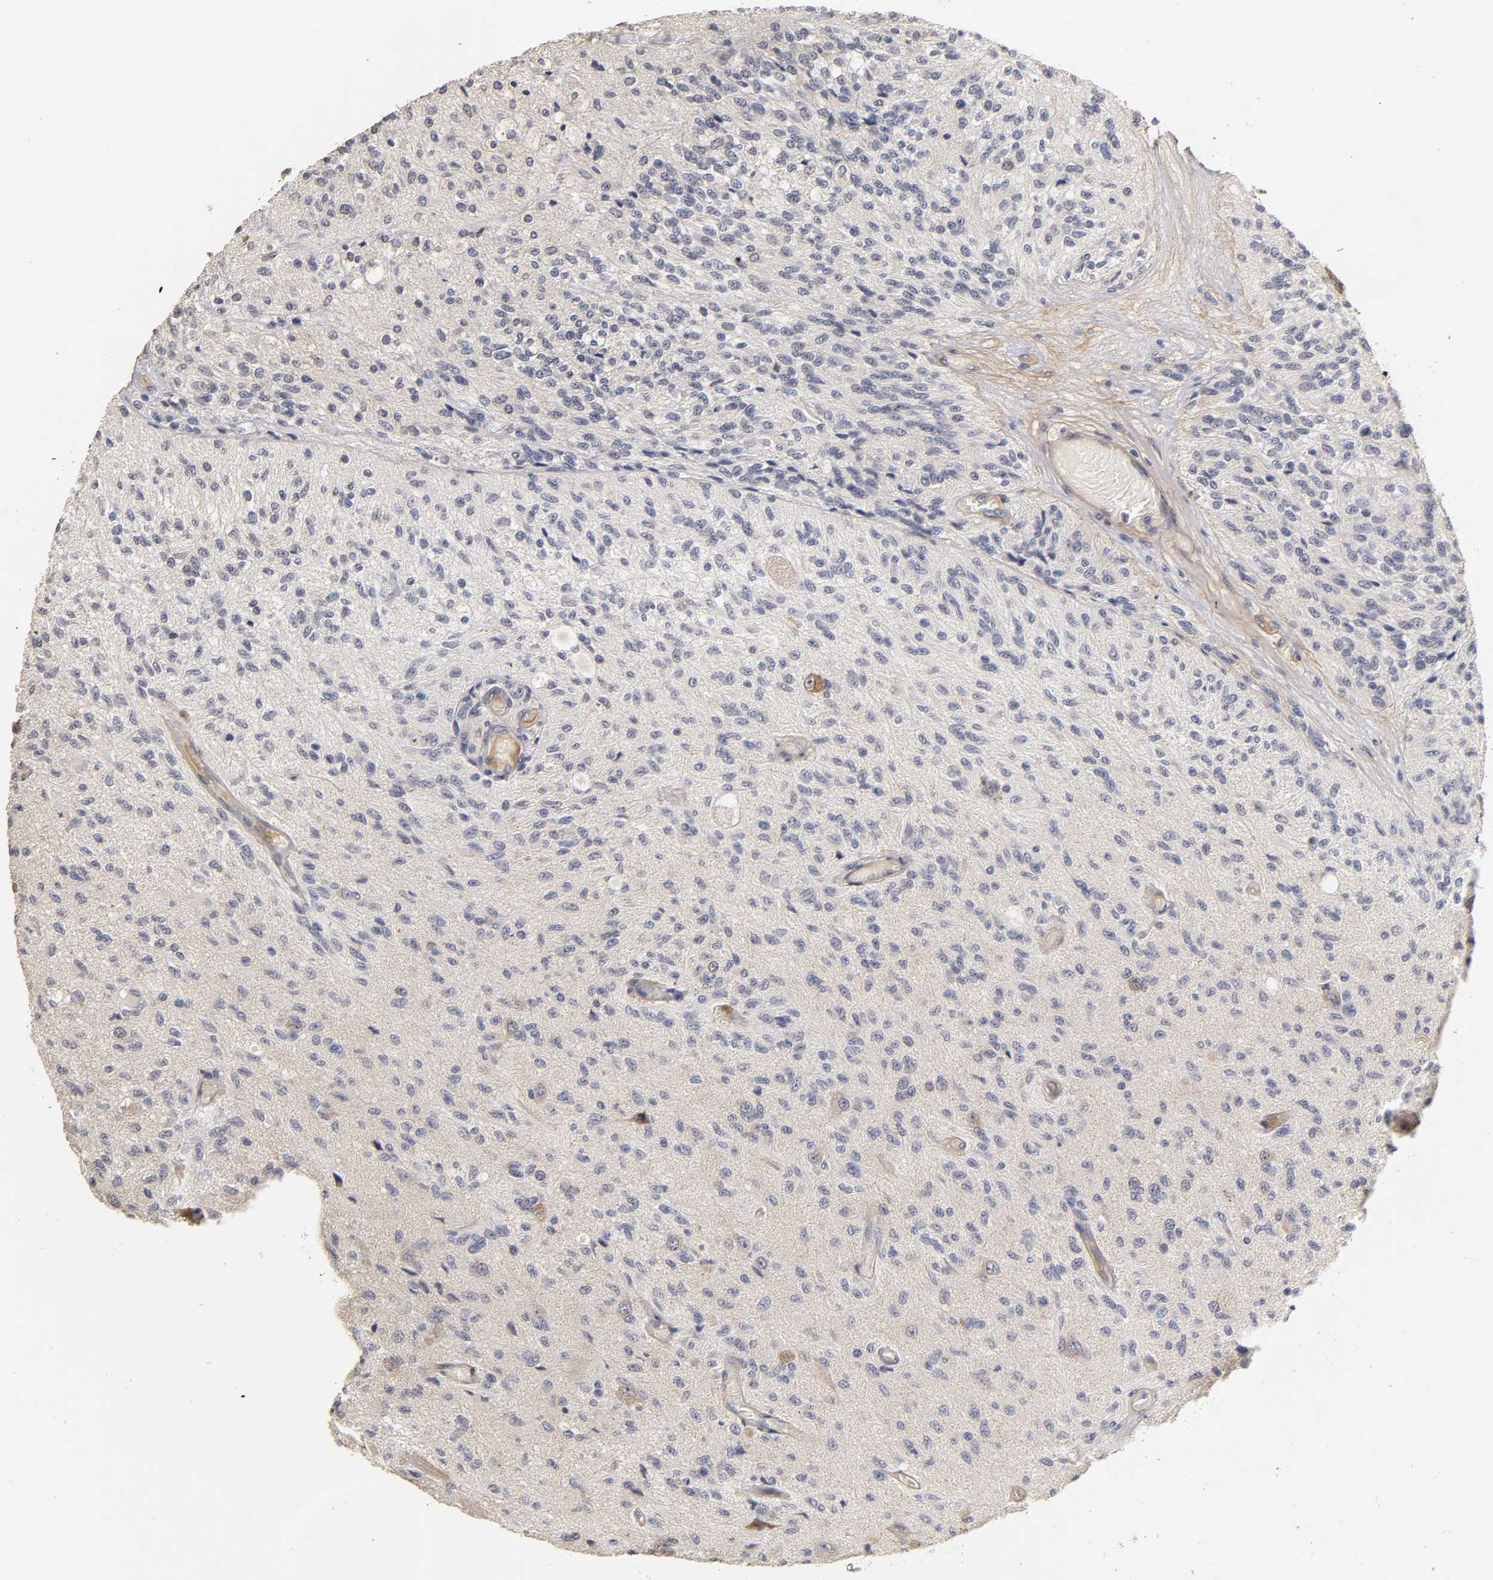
{"staining": {"intensity": "weak", "quantity": "<25%", "location": "cytoplasmic/membranous"}, "tissue": "glioma", "cell_type": "Tumor cells", "image_type": "cancer", "snomed": [{"axis": "morphology", "description": "Normal tissue, NOS"}, {"axis": "morphology", "description": "Glioma, malignant, High grade"}, {"axis": "topography", "description": "Cerebral cortex"}], "caption": "This histopathology image is of glioma stained with IHC to label a protein in brown with the nuclei are counter-stained blue. There is no positivity in tumor cells.", "gene": "LAMB1", "patient": {"sex": "male", "age": 77}}